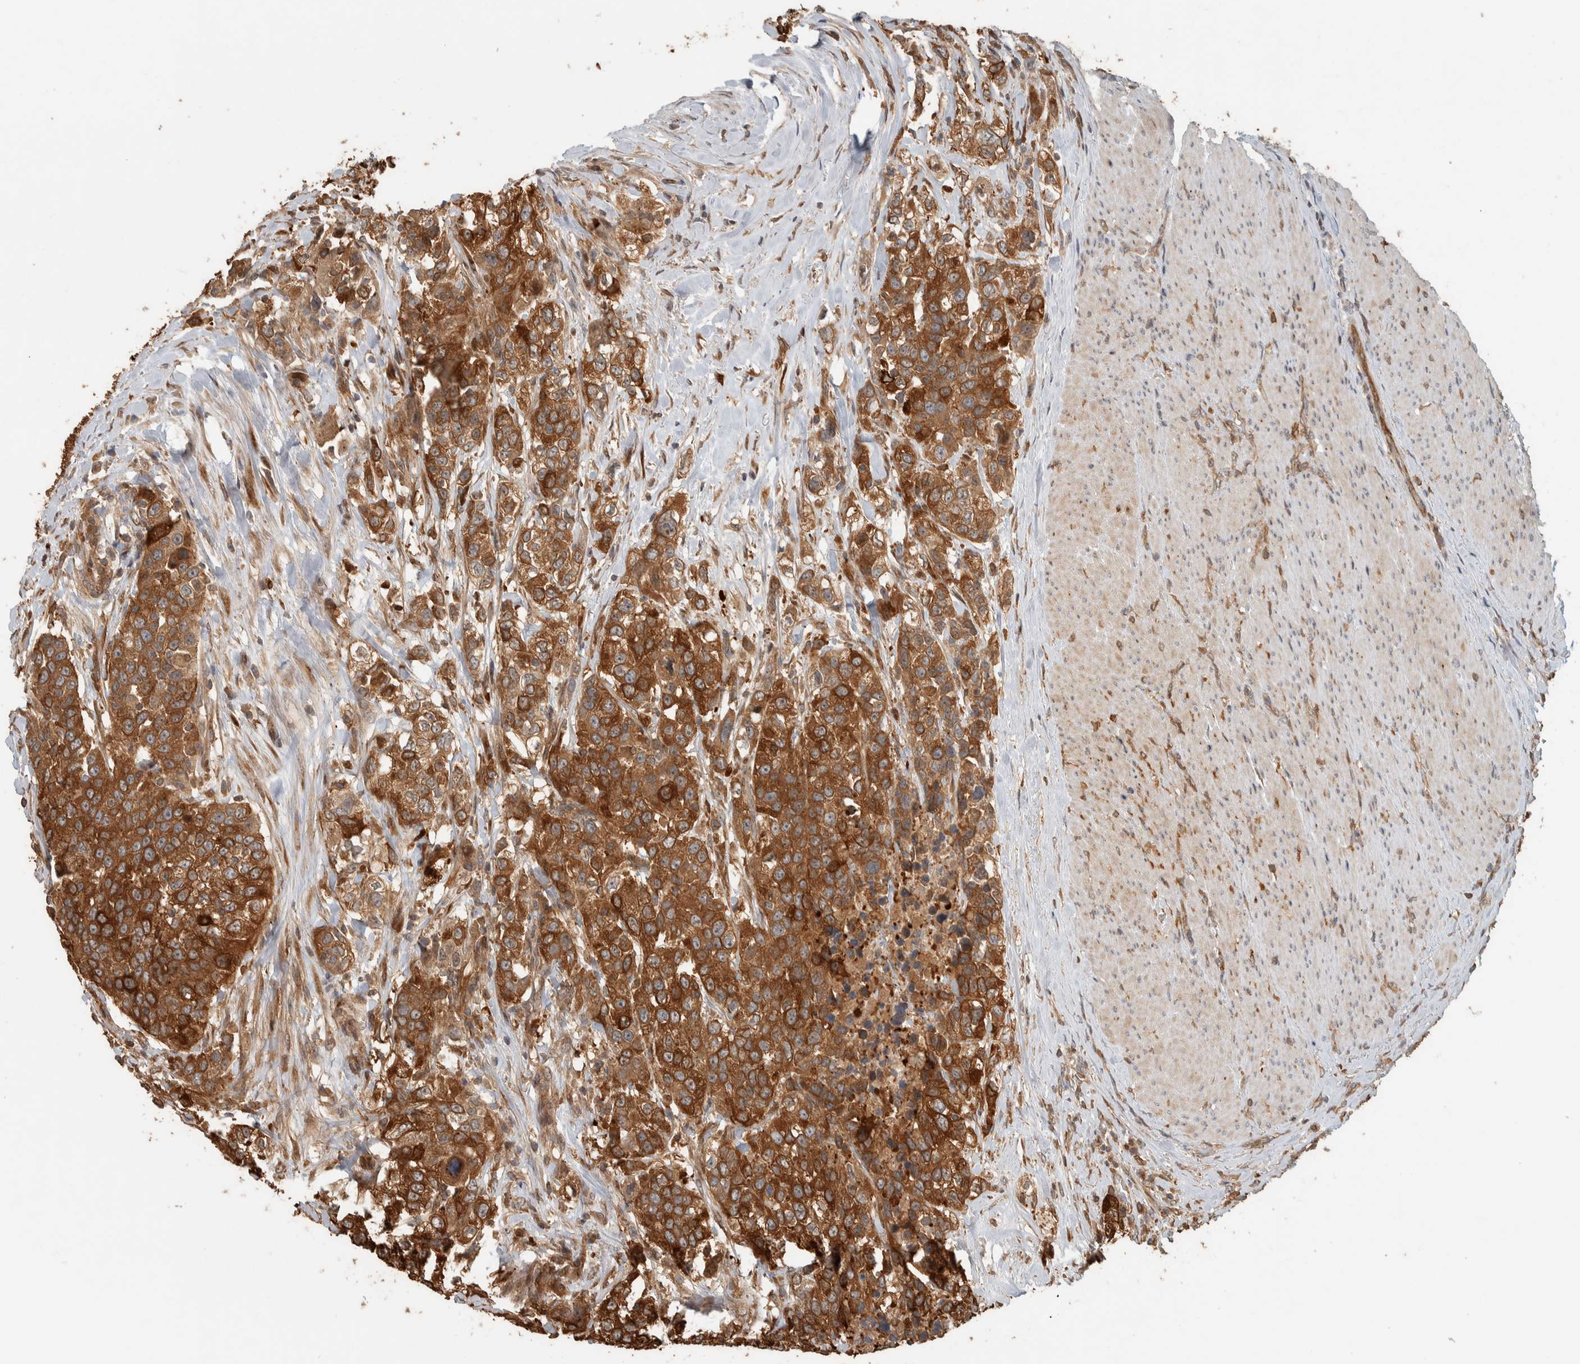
{"staining": {"intensity": "strong", "quantity": ">75%", "location": "cytoplasmic/membranous"}, "tissue": "urothelial cancer", "cell_type": "Tumor cells", "image_type": "cancer", "snomed": [{"axis": "morphology", "description": "Urothelial carcinoma, High grade"}, {"axis": "topography", "description": "Urinary bladder"}], "caption": "The immunohistochemical stain labels strong cytoplasmic/membranous positivity in tumor cells of urothelial cancer tissue. The staining is performed using DAB brown chromogen to label protein expression. The nuclei are counter-stained blue using hematoxylin.", "gene": "CNTROB", "patient": {"sex": "female", "age": 80}}